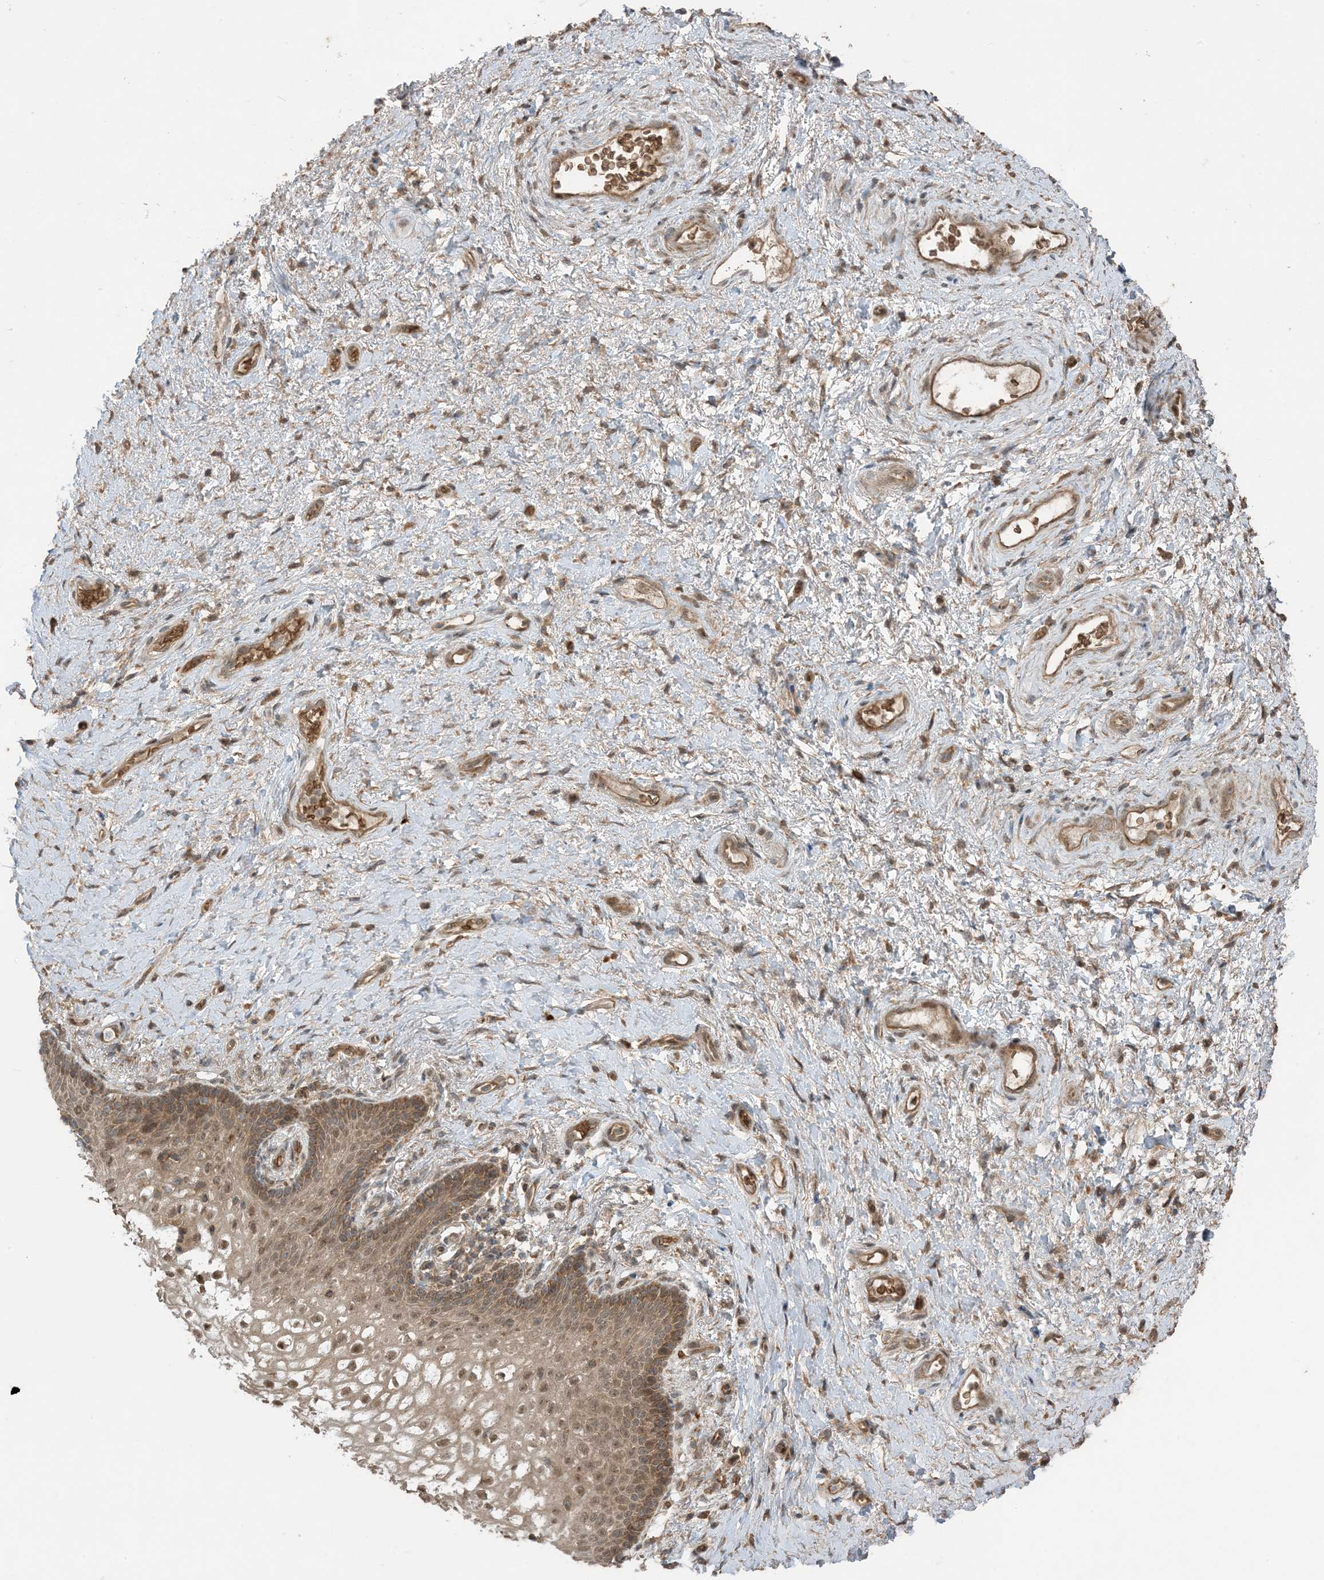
{"staining": {"intensity": "moderate", "quantity": "25%-75%", "location": "cytoplasmic/membranous,nuclear"}, "tissue": "vagina", "cell_type": "Squamous epithelial cells", "image_type": "normal", "snomed": [{"axis": "morphology", "description": "Normal tissue, NOS"}, {"axis": "topography", "description": "Vagina"}], "caption": "Moderate cytoplasmic/membranous,nuclear positivity is identified in approximately 25%-75% of squamous epithelial cells in unremarkable vagina.", "gene": "PUSL1", "patient": {"sex": "female", "age": 60}}